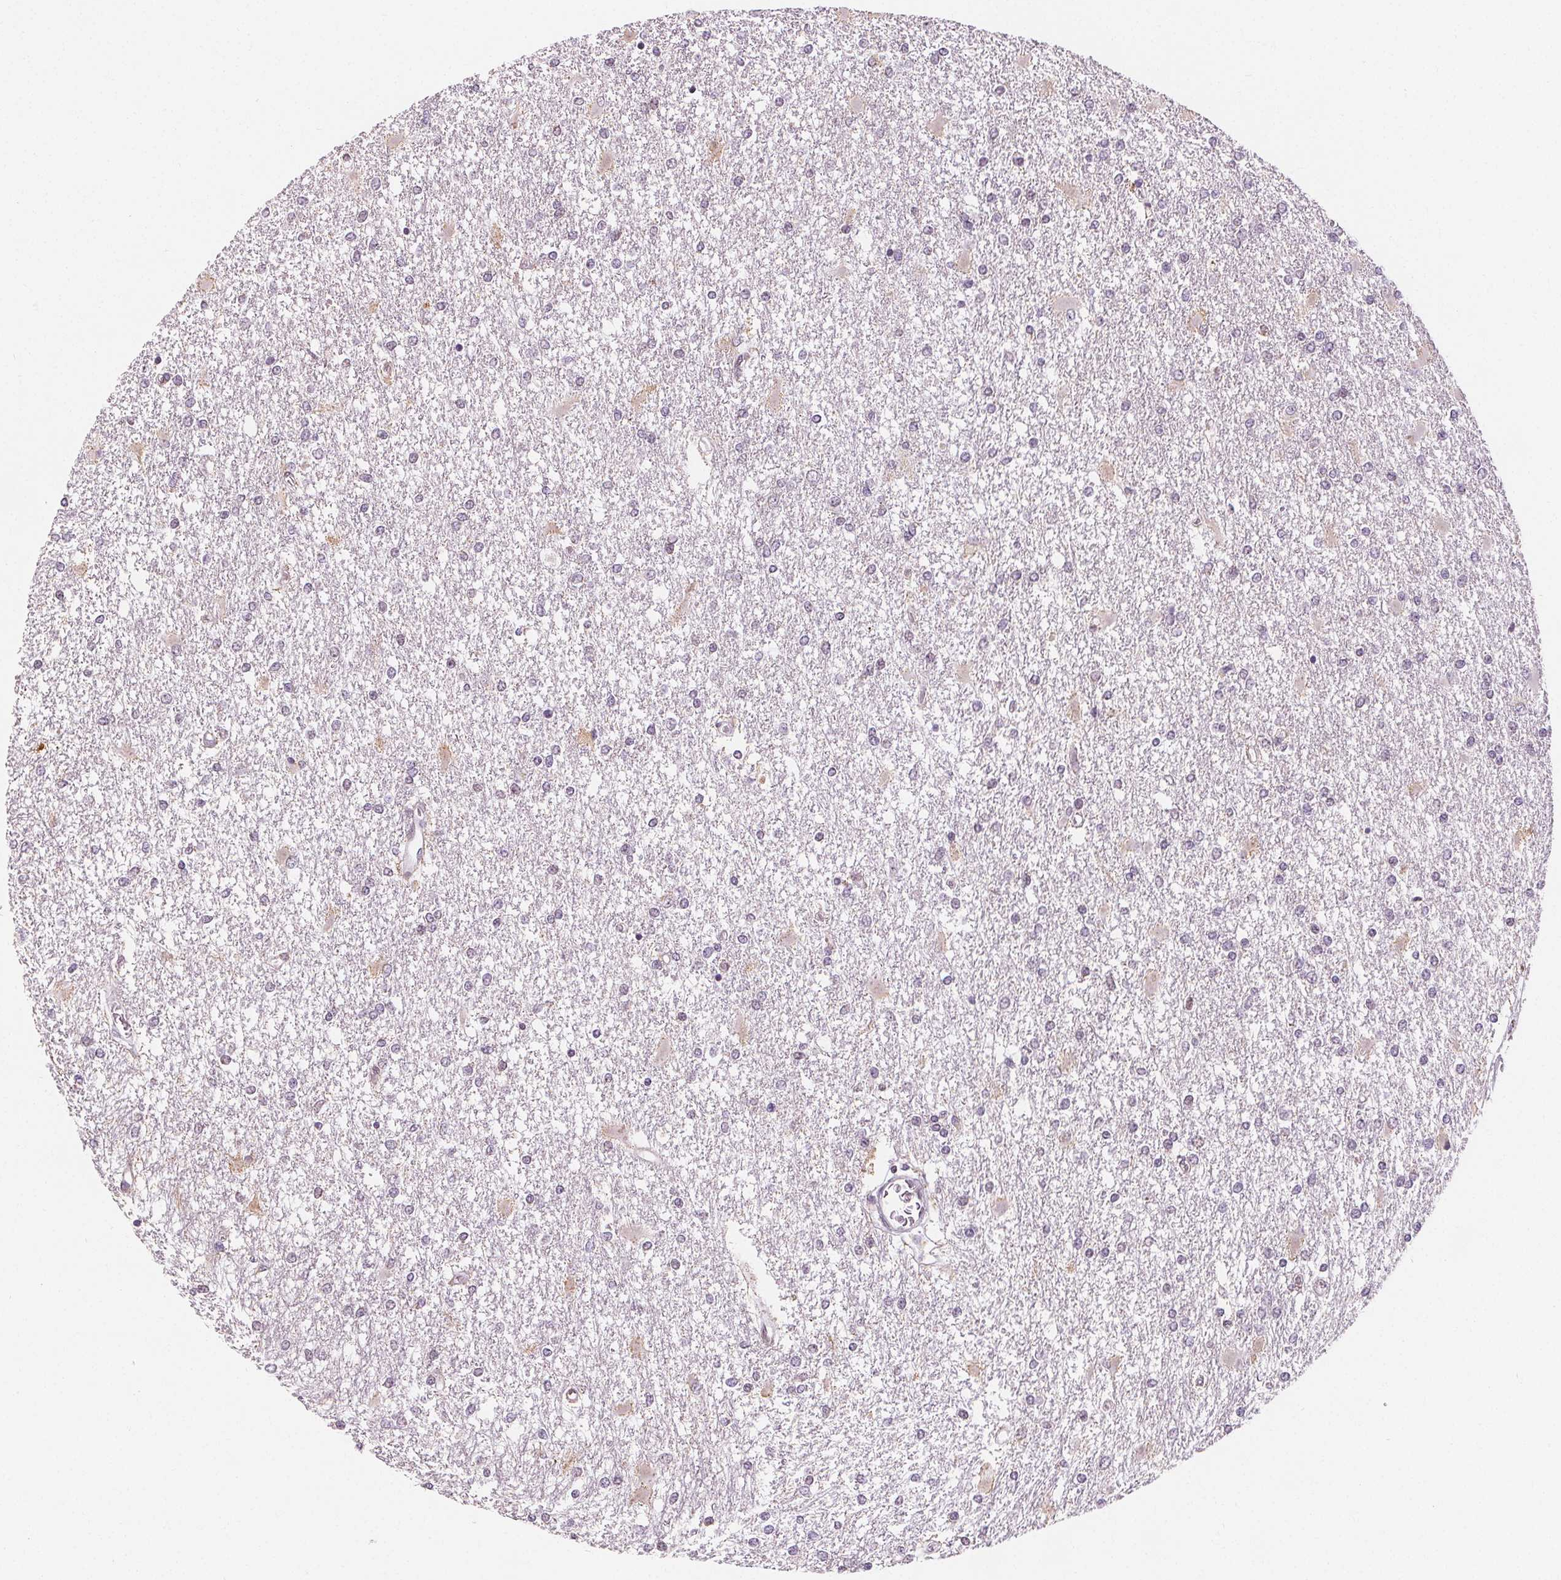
{"staining": {"intensity": "negative", "quantity": "none", "location": "none"}, "tissue": "glioma", "cell_type": "Tumor cells", "image_type": "cancer", "snomed": [{"axis": "morphology", "description": "Glioma, malignant, High grade"}, {"axis": "topography", "description": "Cerebral cortex"}], "caption": "IHC of human glioma exhibits no staining in tumor cells.", "gene": "DPM2", "patient": {"sex": "male", "age": 79}}